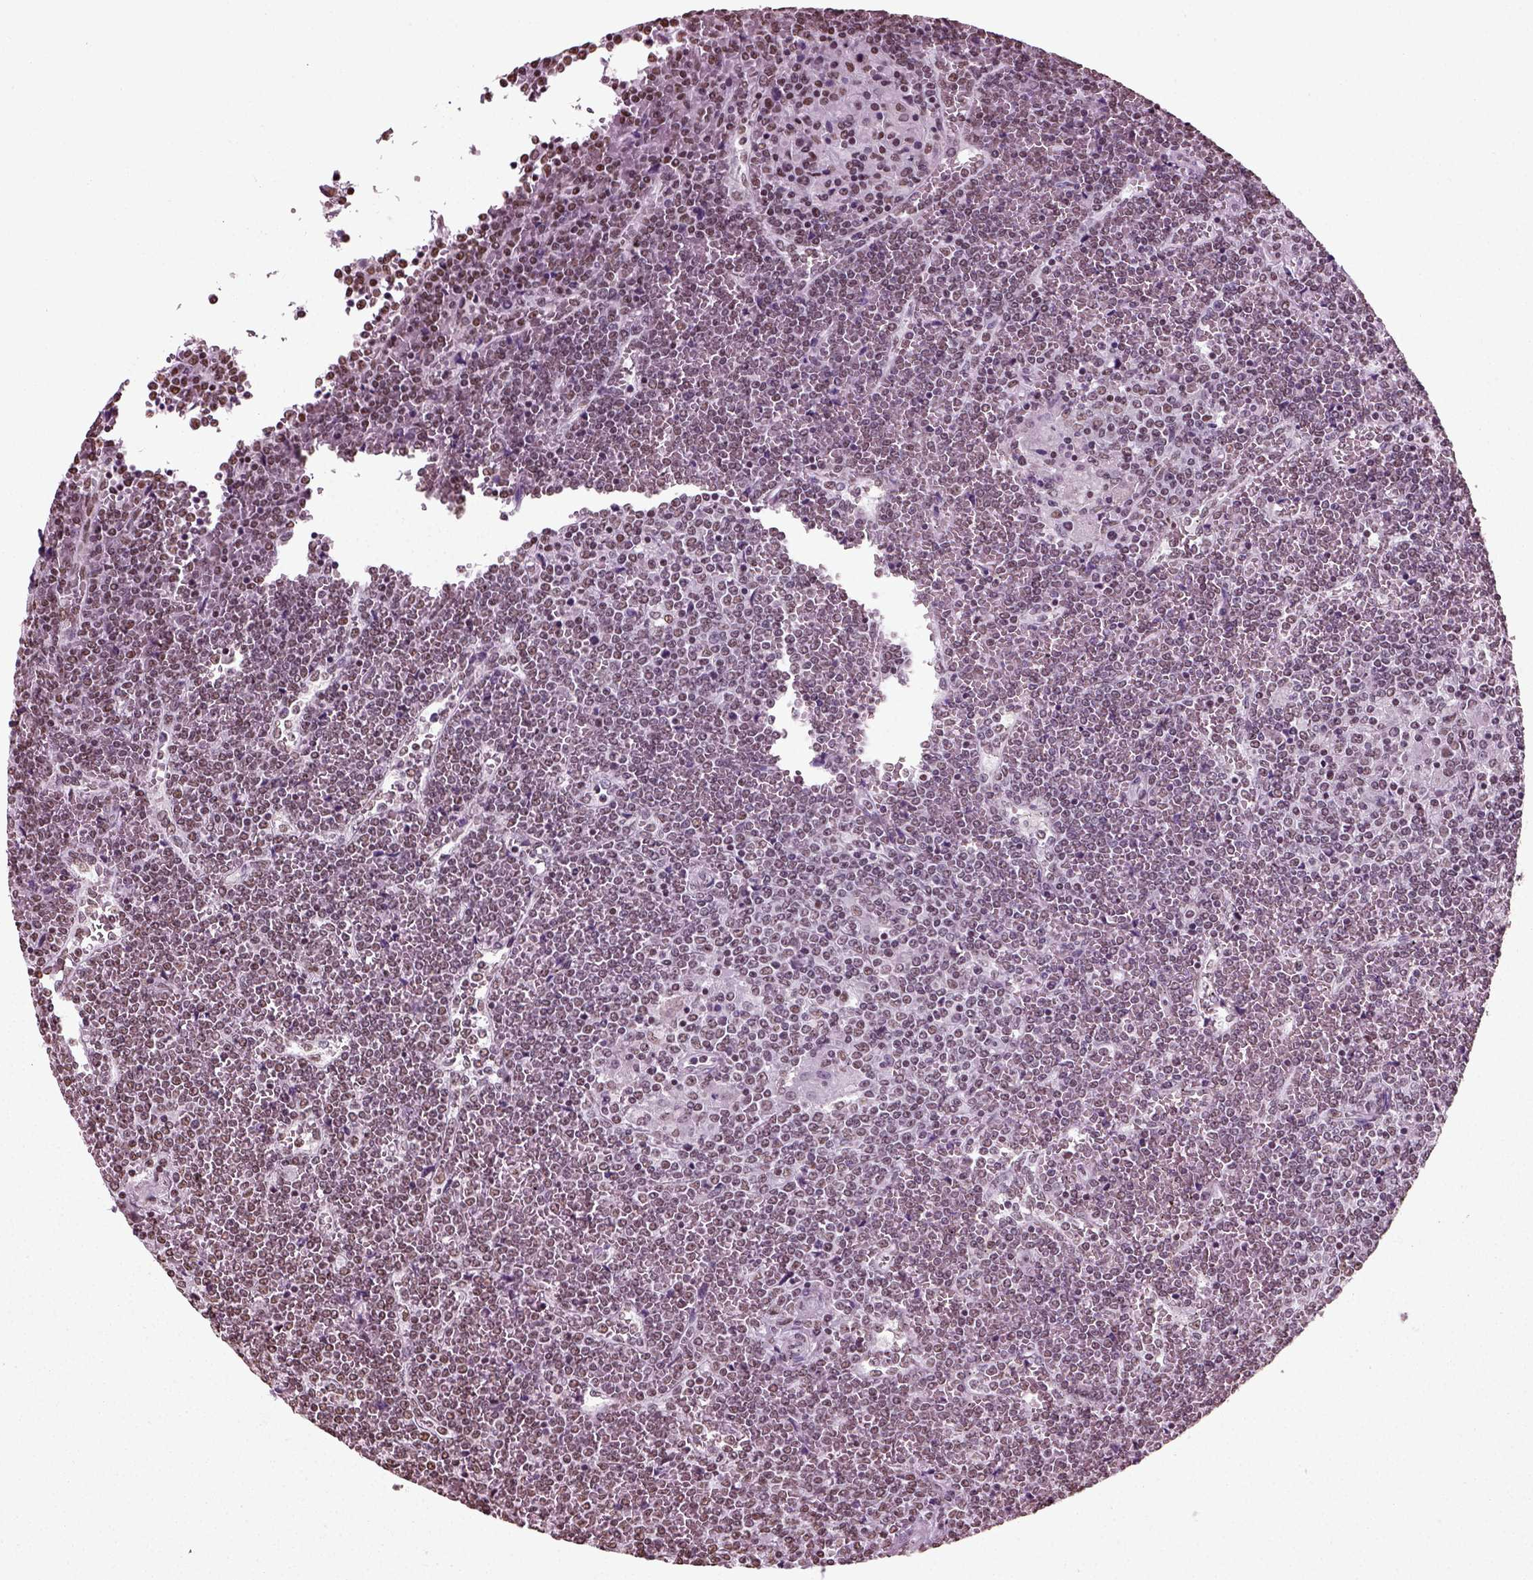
{"staining": {"intensity": "negative", "quantity": "none", "location": "none"}, "tissue": "lymphoma", "cell_type": "Tumor cells", "image_type": "cancer", "snomed": [{"axis": "morphology", "description": "Malignant lymphoma, non-Hodgkin's type, Low grade"}, {"axis": "topography", "description": "Spleen"}], "caption": "Lymphoma was stained to show a protein in brown. There is no significant positivity in tumor cells.", "gene": "POLR1H", "patient": {"sex": "female", "age": 19}}